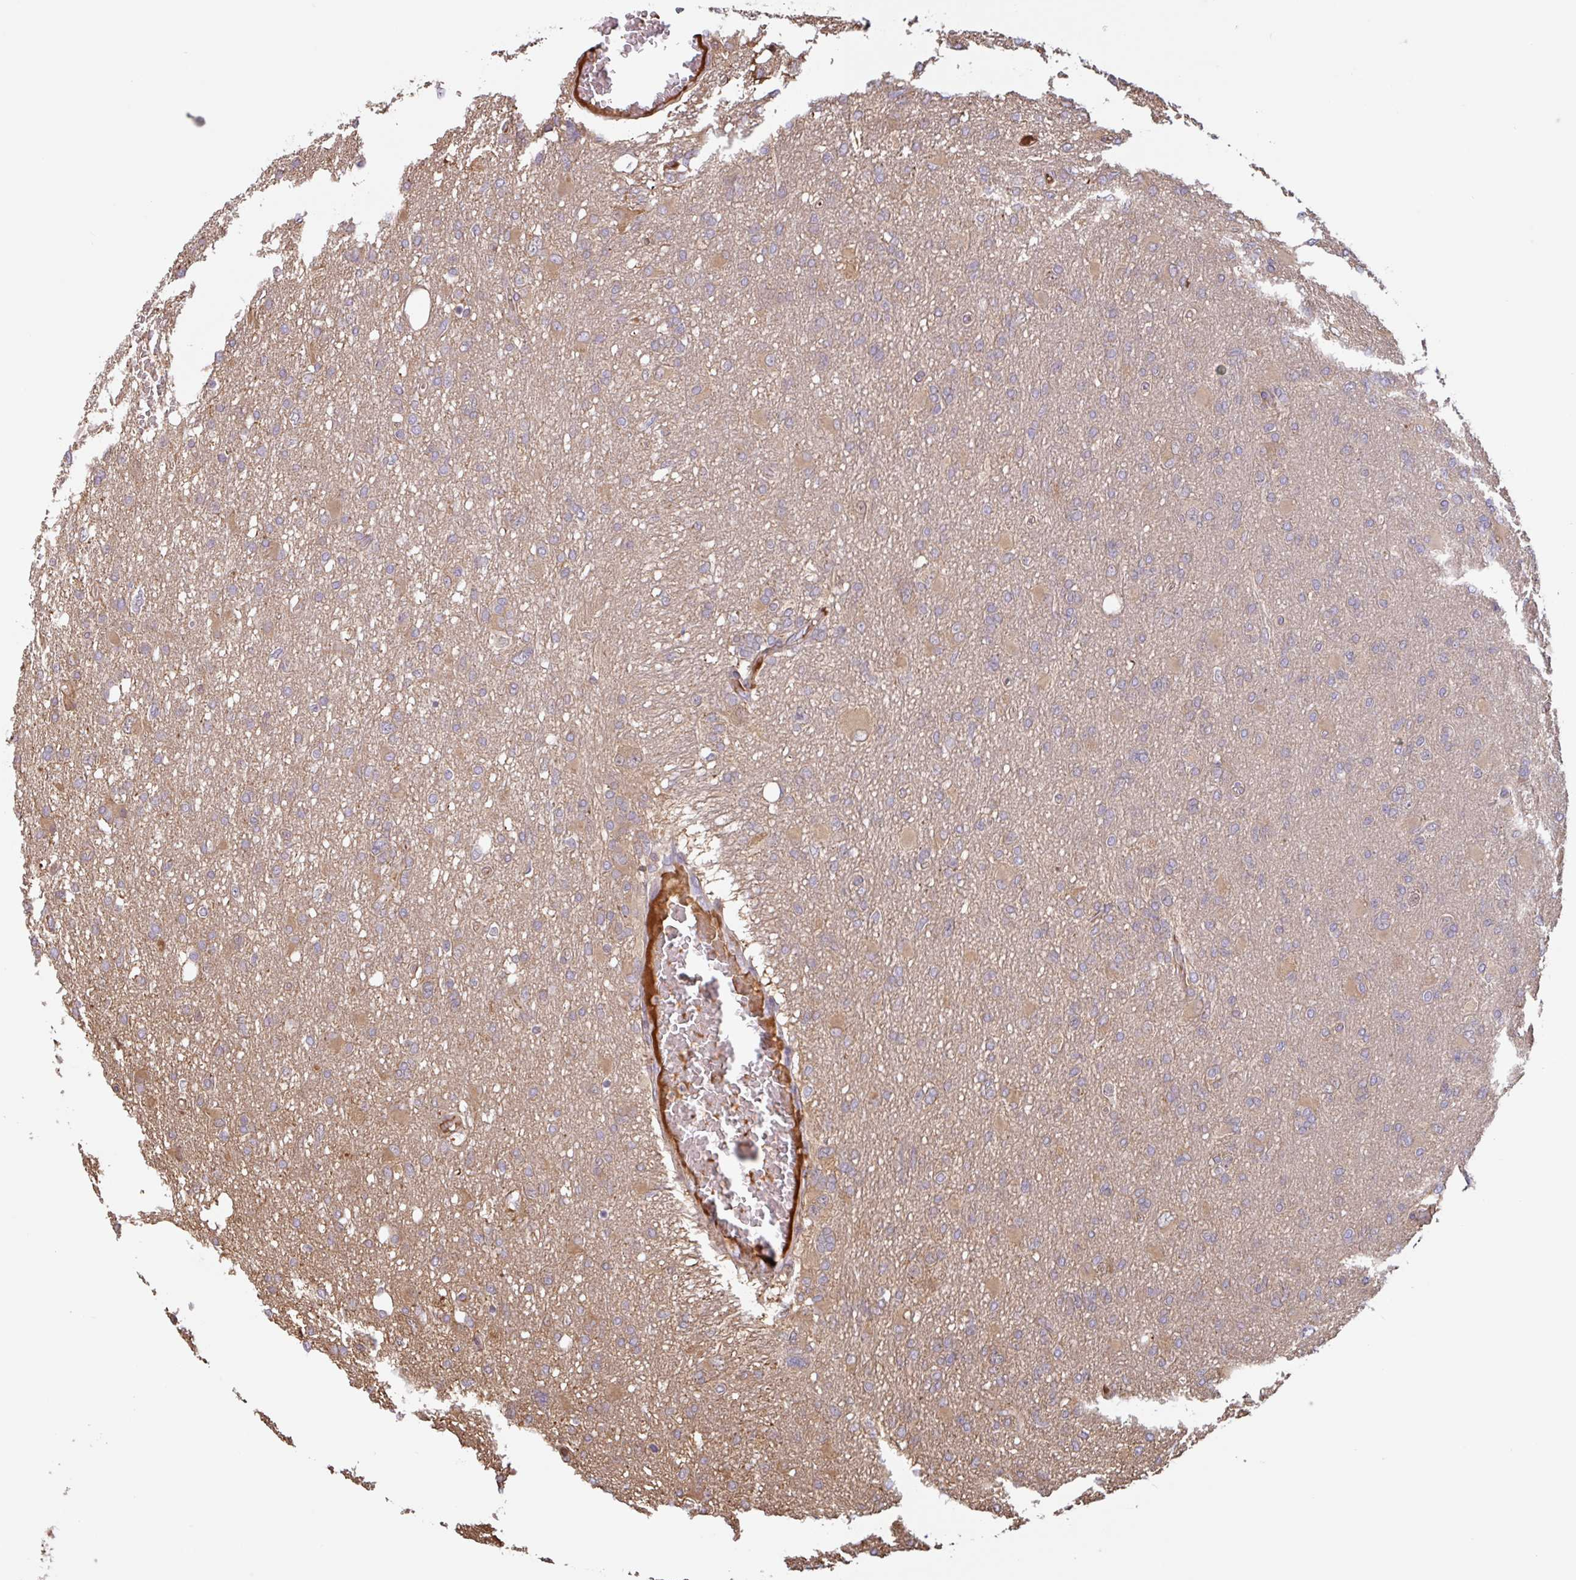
{"staining": {"intensity": "negative", "quantity": "none", "location": "none"}, "tissue": "glioma", "cell_type": "Tumor cells", "image_type": "cancer", "snomed": [{"axis": "morphology", "description": "Glioma, malignant, High grade"}, {"axis": "topography", "description": "Brain"}], "caption": "The image shows no staining of tumor cells in malignant glioma (high-grade). Nuclei are stained in blue.", "gene": "OTOP2", "patient": {"sex": "male", "age": 61}}